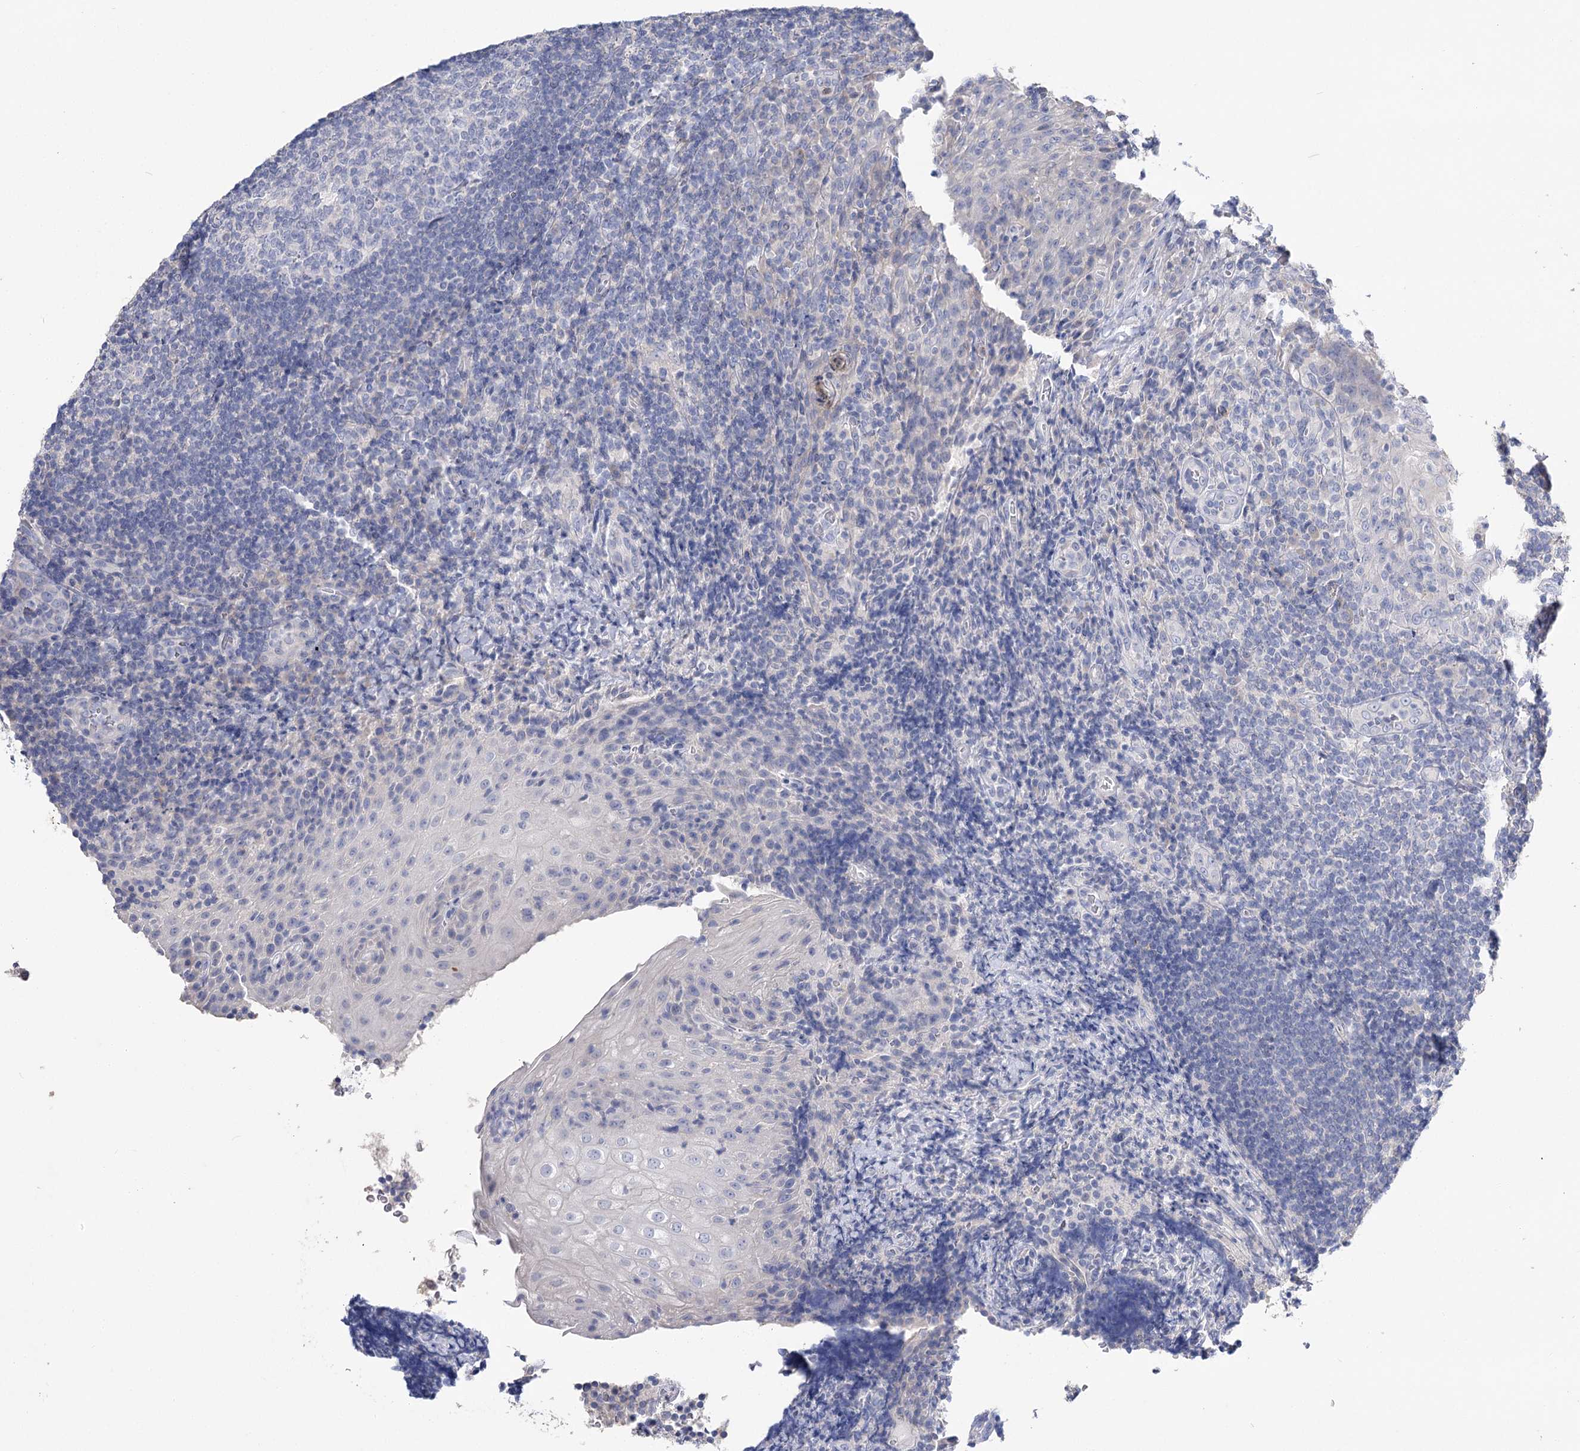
{"staining": {"intensity": "negative", "quantity": "none", "location": "none"}, "tissue": "tonsil", "cell_type": "Germinal center cells", "image_type": "normal", "snomed": [{"axis": "morphology", "description": "Normal tissue, NOS"}, {"axis": "topography", "description": "Tonsil"}], "caption": "DAB immunohistochemical staining of benign tonsil reveals no significant expression in germinal center cells.", "gene": "NRAP", "patient": {"sex": "male", "age": 37}}